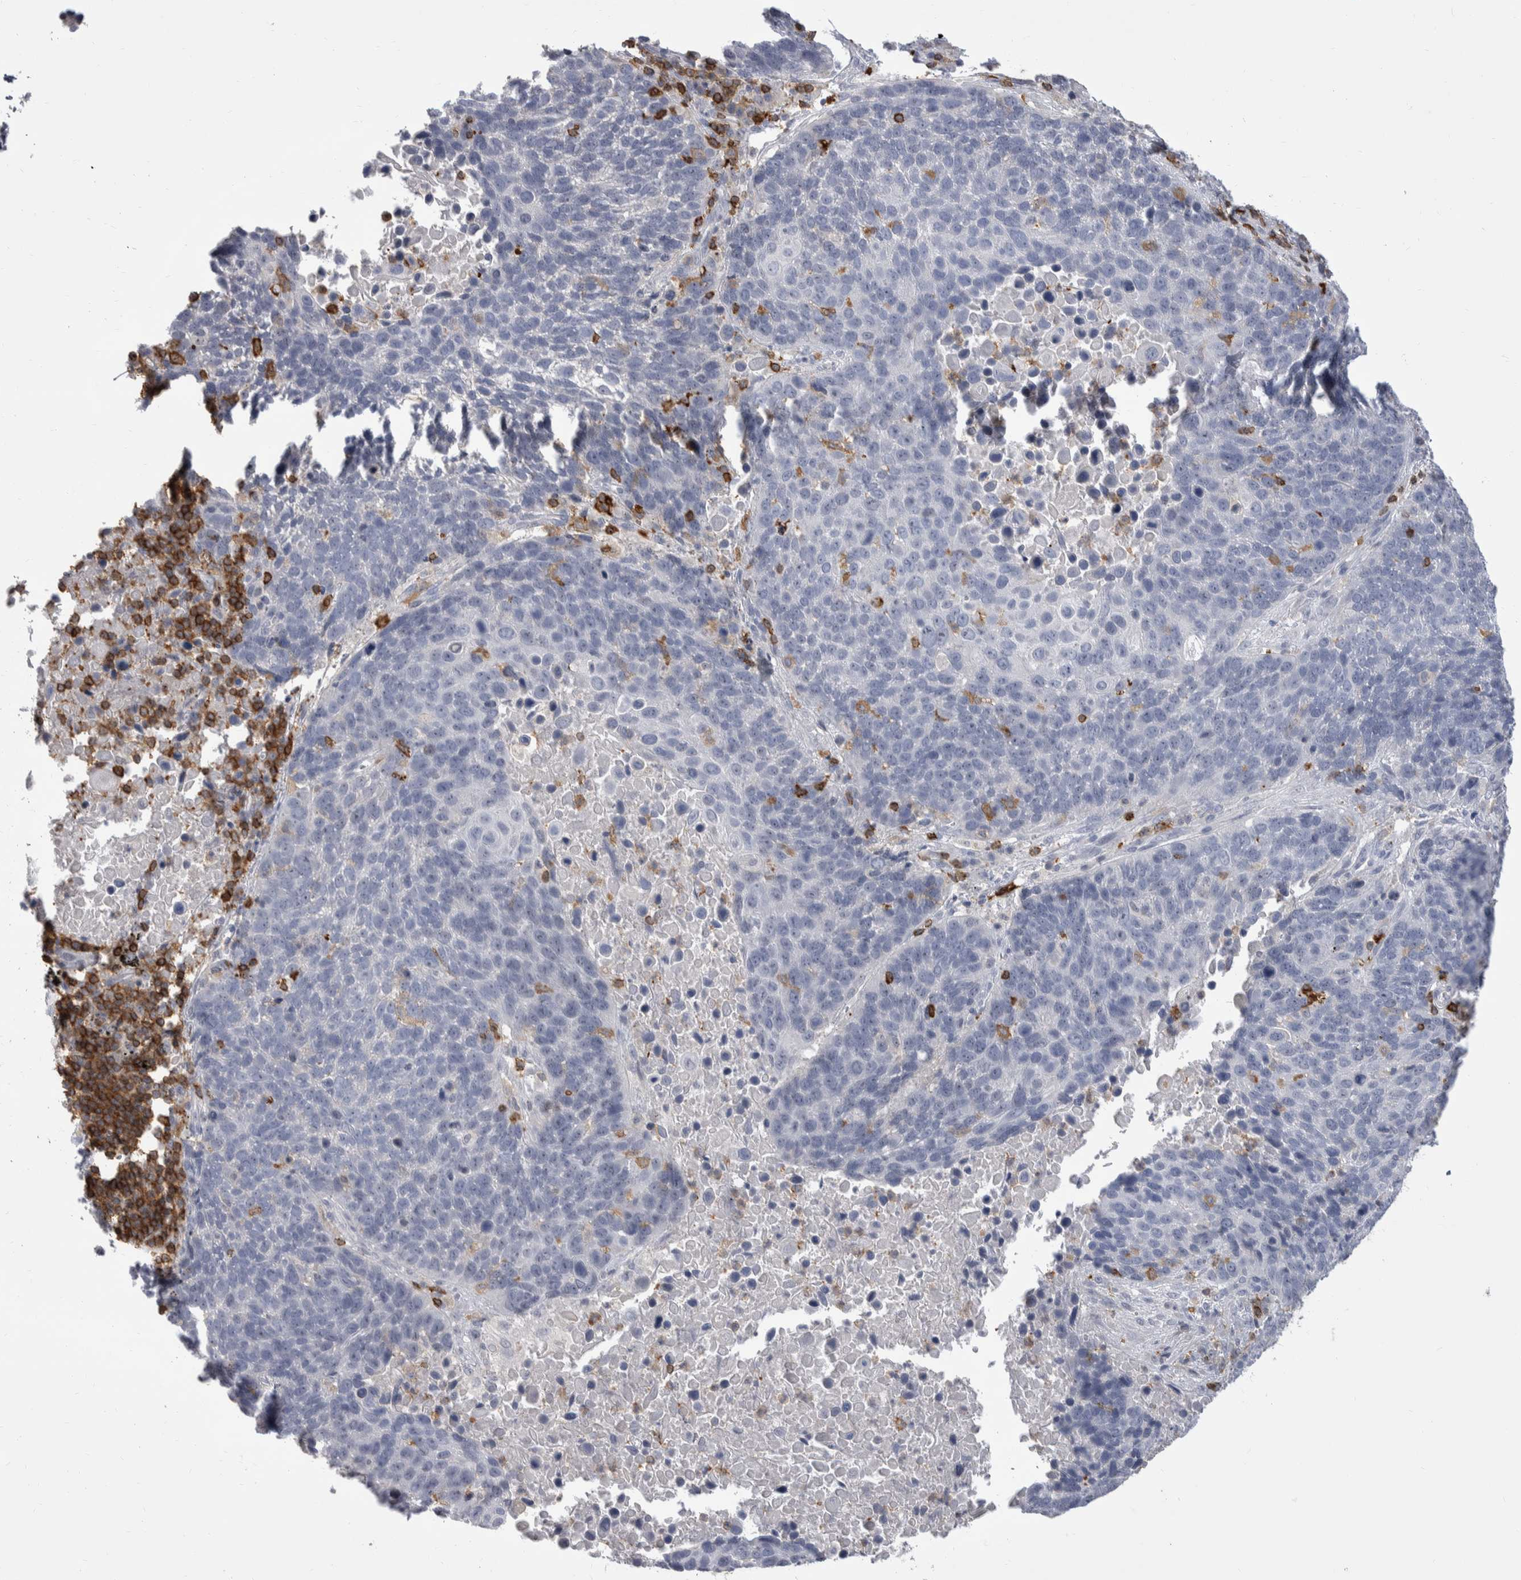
{"staining": {"intensity": "negative", "quantity": "none", "location": "none"}, "tissue": "lung cancer", "cell_type": "Tumor cells", "image_type": "cancer", "snomed": [{"axis": "morphology", "description": "Squamous cell carcinoma, NOS"}, {"axis": "topography", "description": "Lung"}], "caption": "Human lung cancer (squamous cell carcinoma) stained for a protein using immunohistochemistry demonstrates no staining in tumor cells.", "gene": "CEP295NL", "patient": {"sex": "male", "age": 66}}